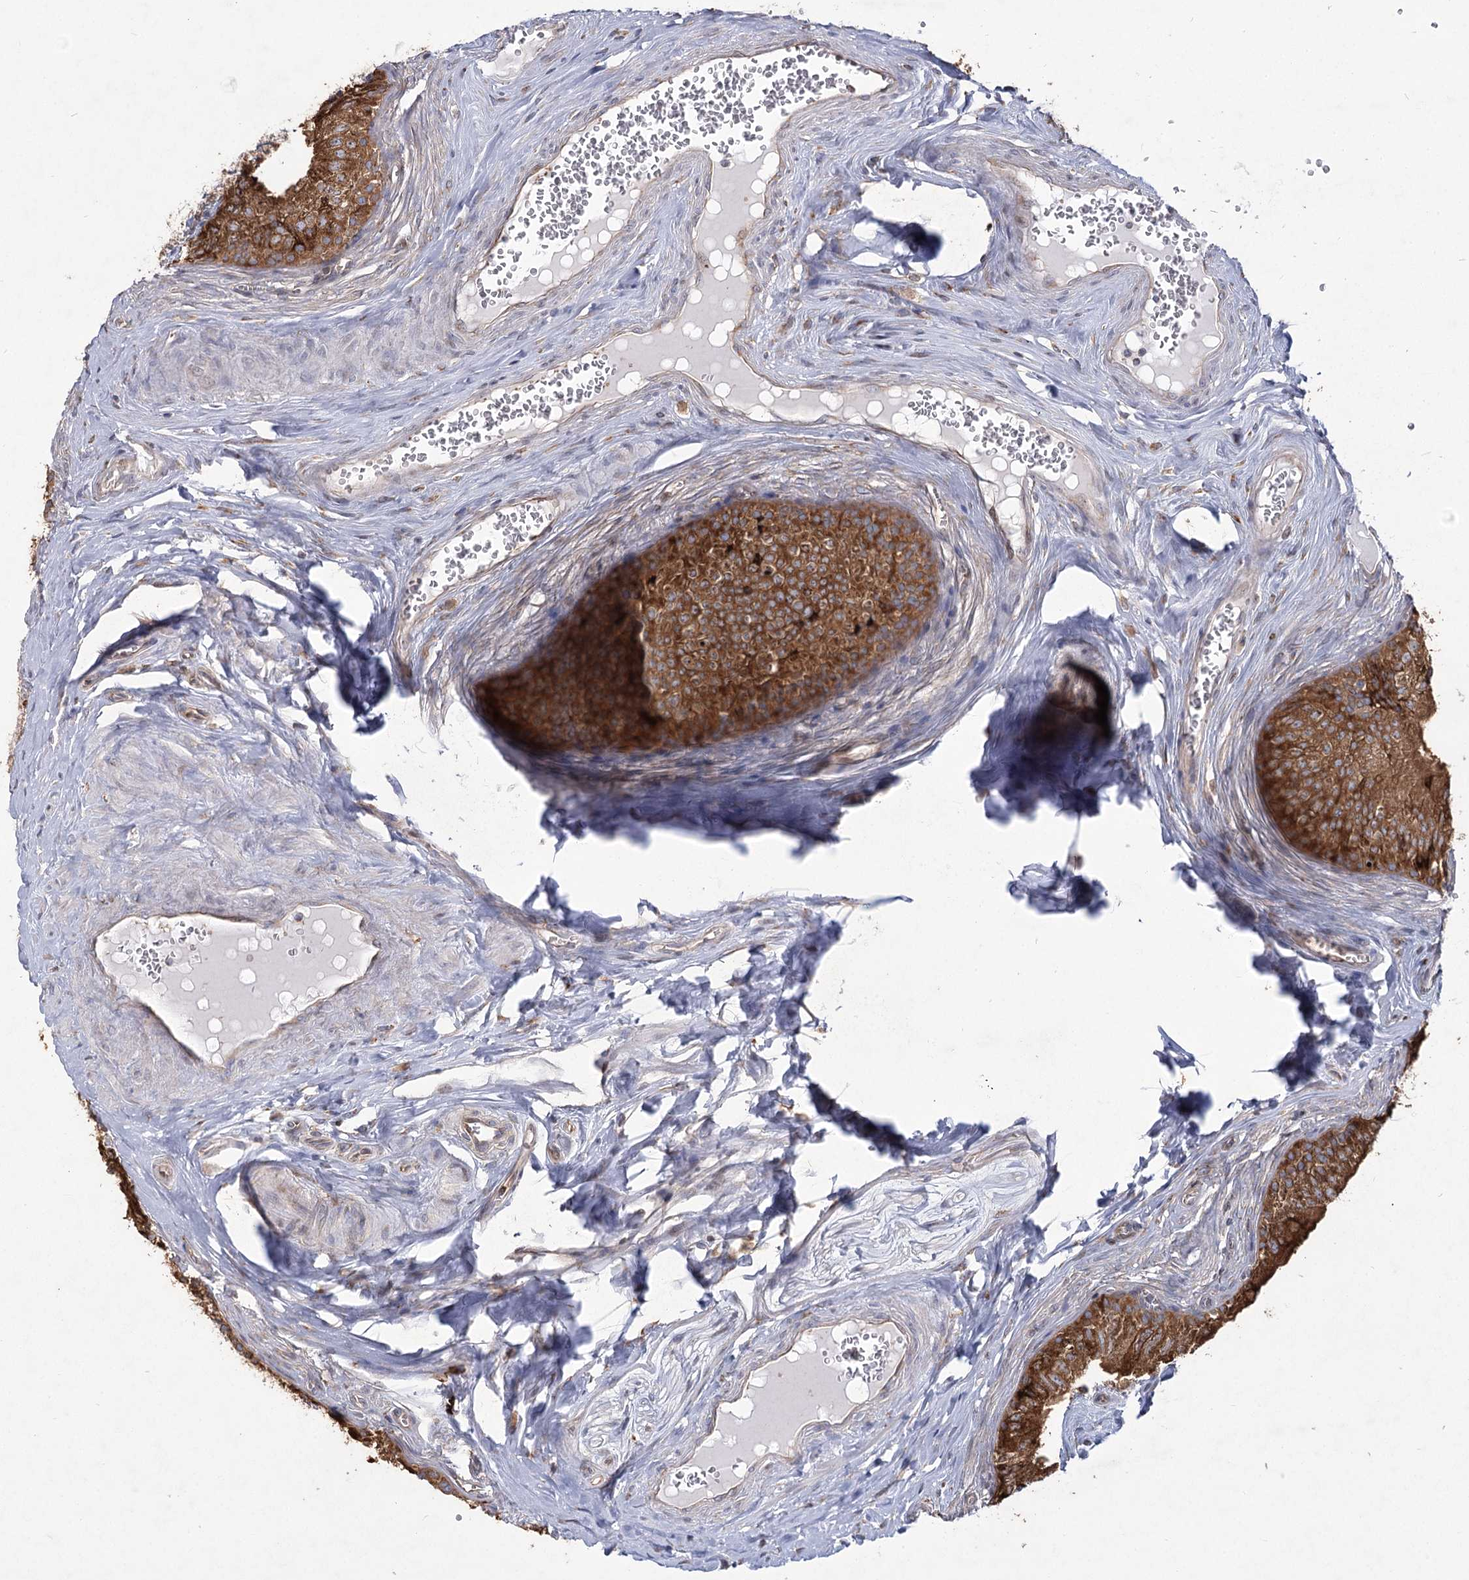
{"staining": {"intensity": "strong", "quantity": ">75%", "location": "cytoplasmic/membranous"}, "tissue": "epididymis", "cell_type": "Glandular cells", "image_type": "normal", "snomed": [{"axis": "morphology", "description": "Normal tissue, NOS"}, {"axis": "topography", "description": "Epididymis"}], "caption": "Human epididymis stained with a brown dye demonstrates strong cytoplasmic/membranous positive staining in about >75% of glandular cells.", "gene": "NHLRC2", "patient": {"sex": "male", "age": 46}}